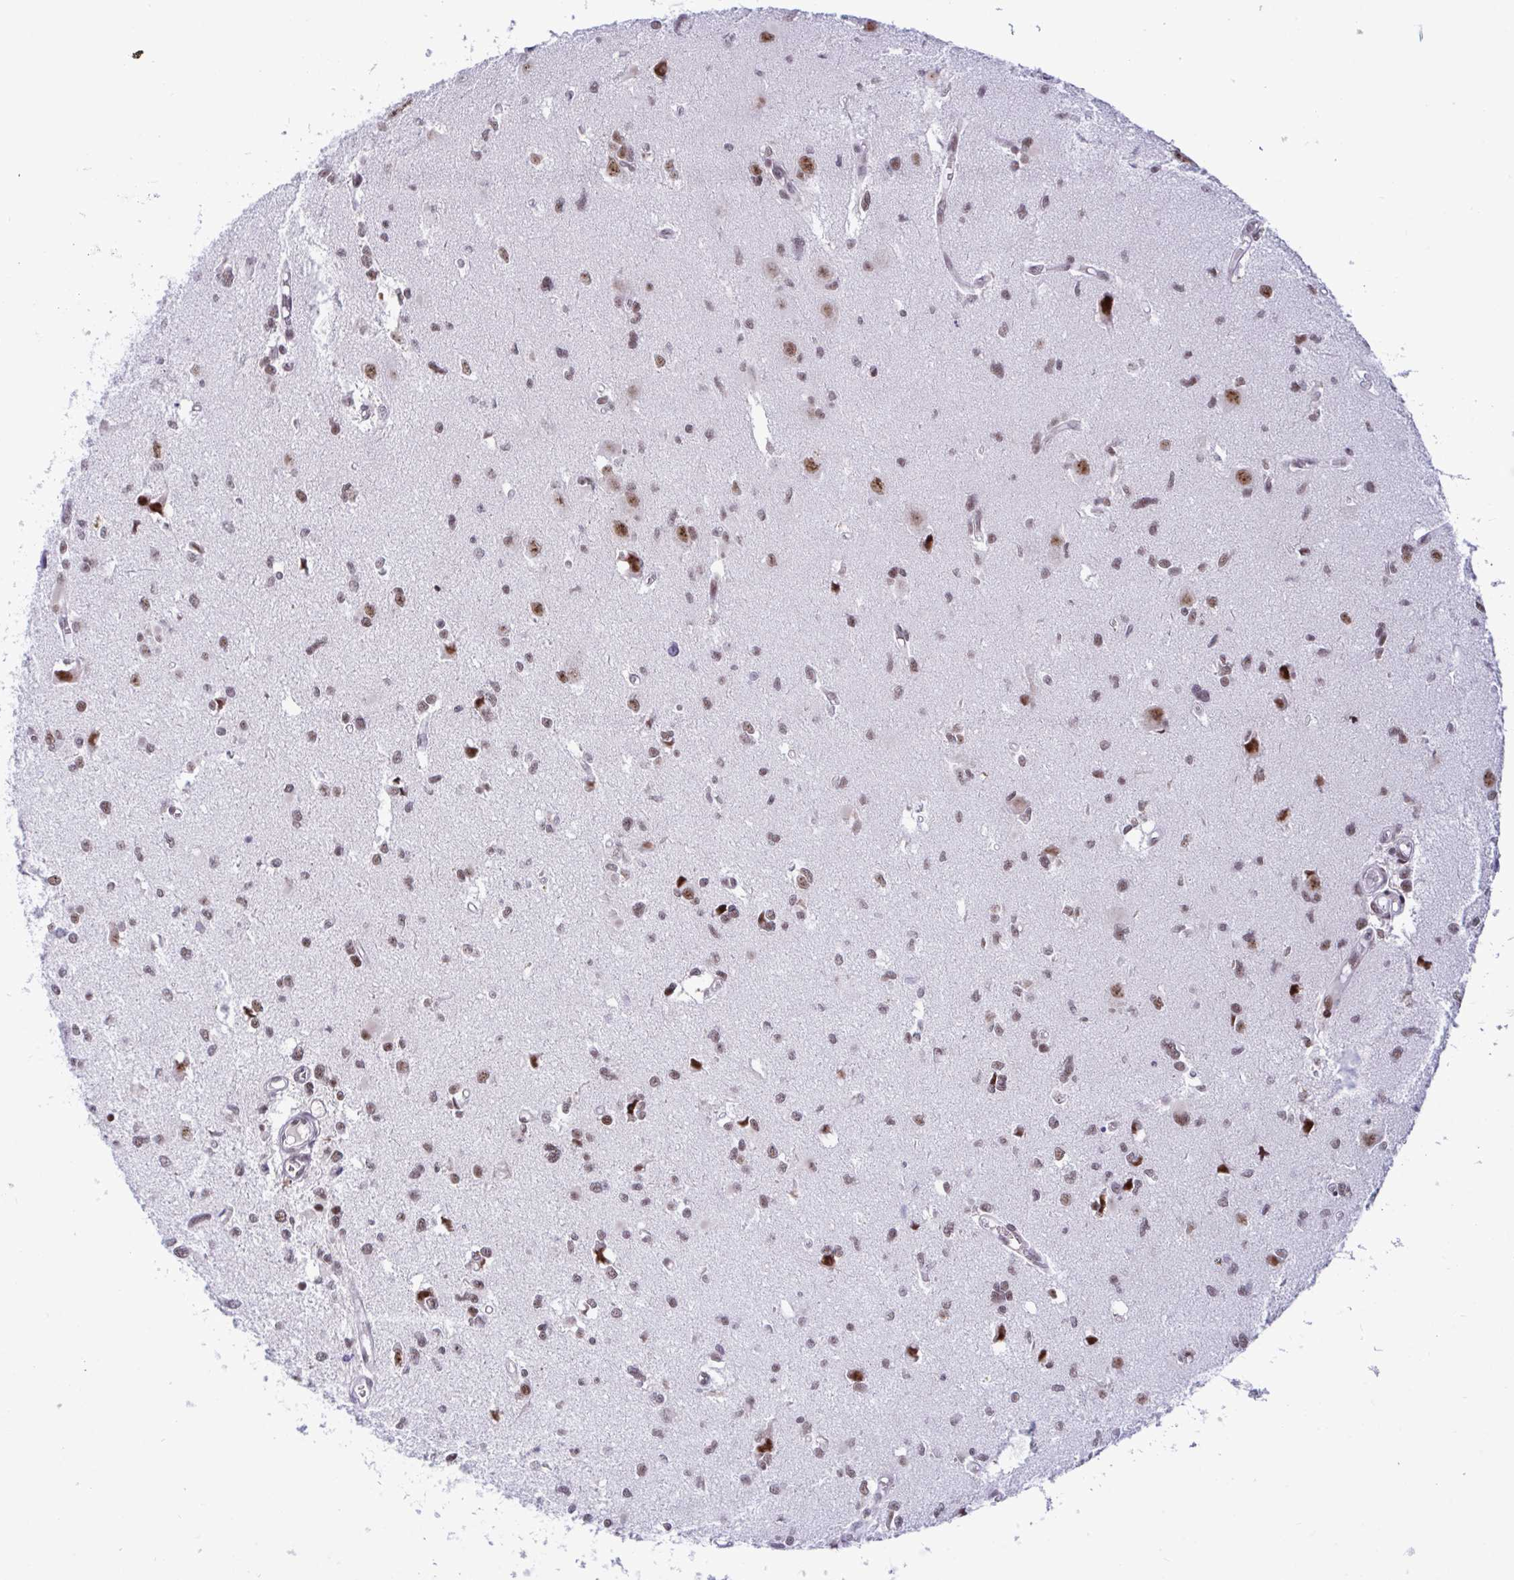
{"staining": {"intensity": "moderate", "quantity": ">75%", "location": "nuclear"}, "tissue": "glioma", "cell_type": "Tumor cells", "image_type": "cancer", "snomed": [{"axis": "morphology", "description": "Glioma, malignant, High grade"}, {"axis": "topography", "description": "Brain"}], "caption": "Human glioma stained with a protein marker displays moderate staining in tumor cells.", "gene": "WBP11", "patient": {"sex": "male", "age": 23}}